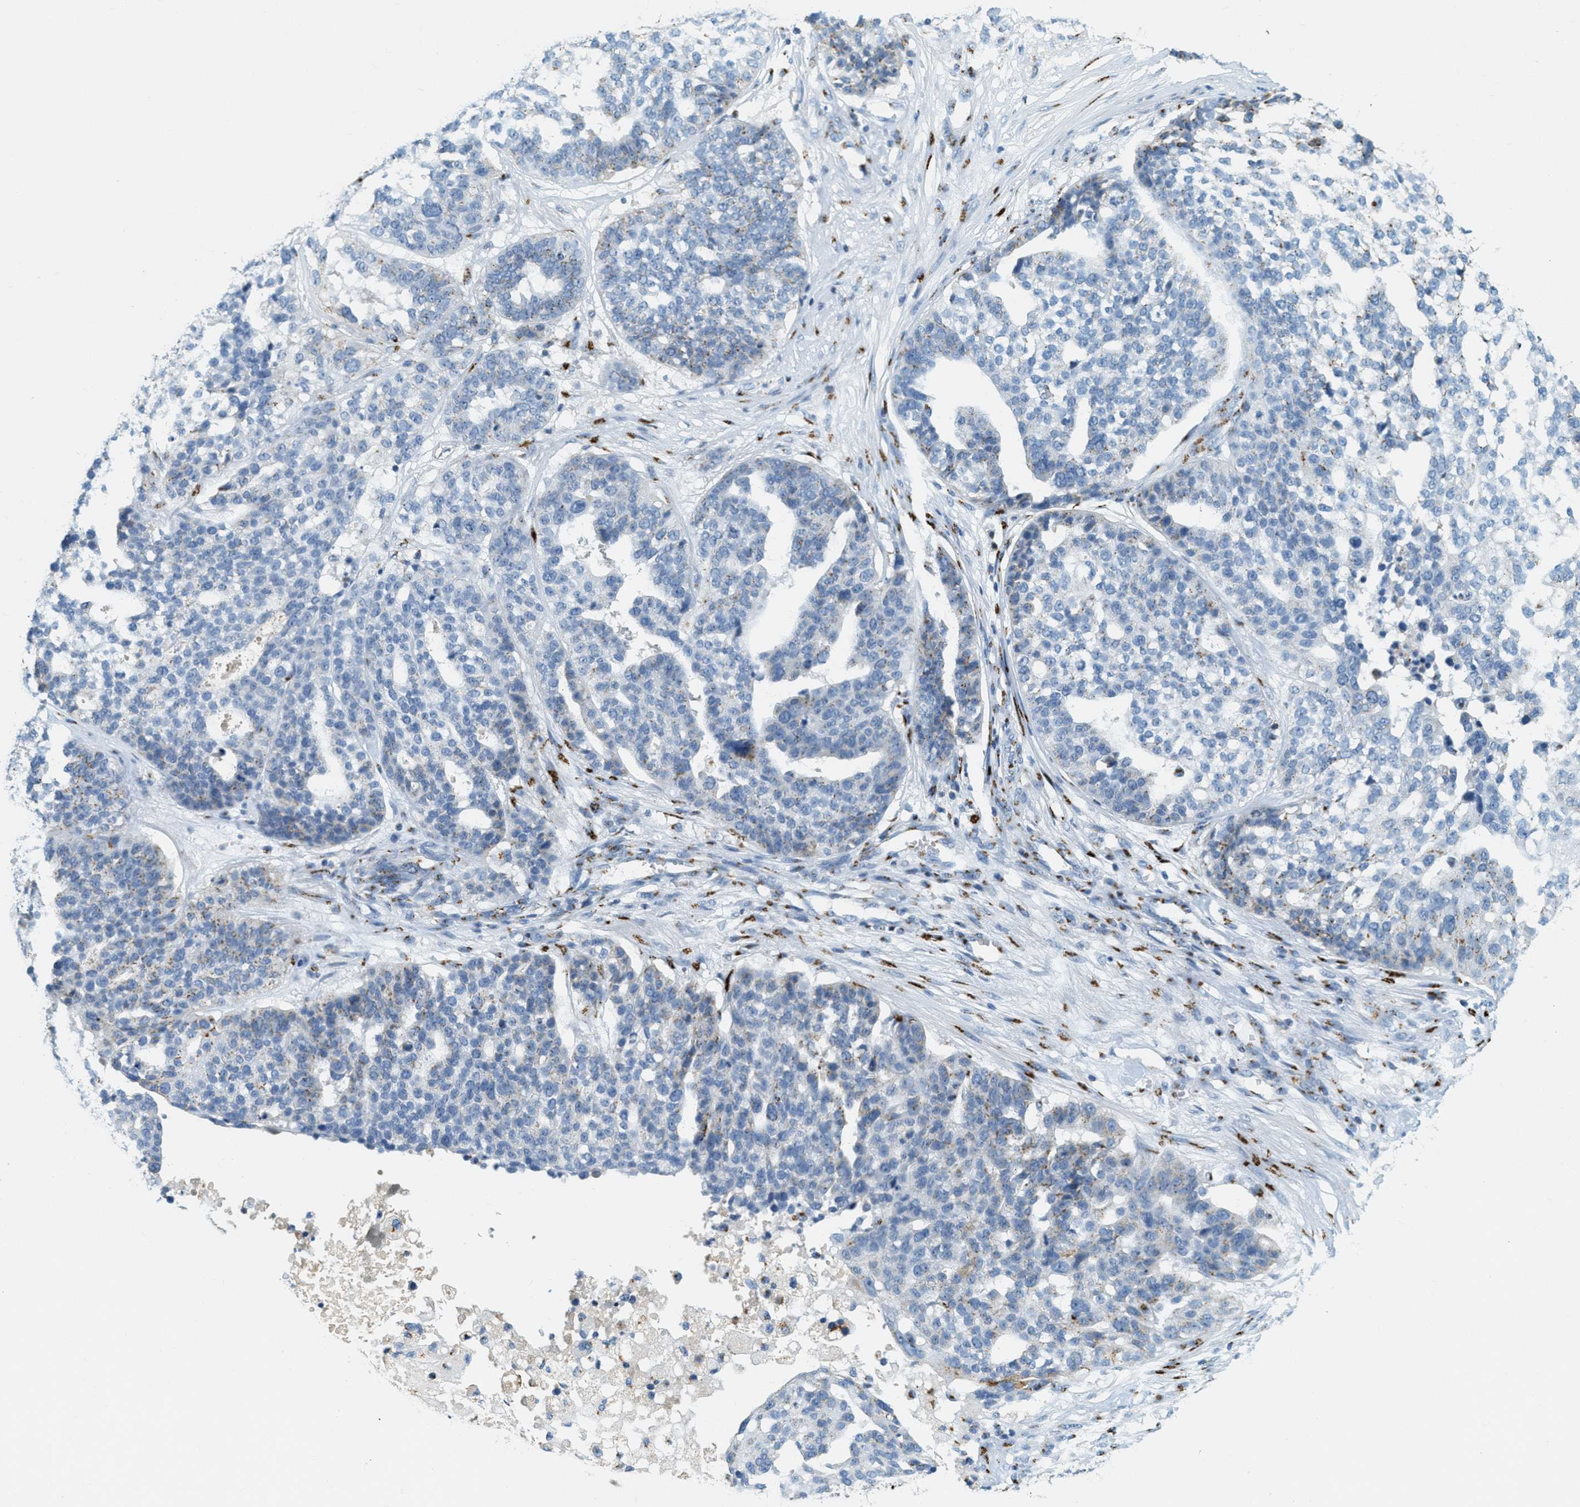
{"staining": {"intensity": "negative", "quantity": "none", "location": "none"}, "tissue": "ovarian cancer", "cell_type": "Tumor cells", "image_type": "cancer", "snomed": [{"axis": "morphology", "description": "Cystadenocarcinoma, serous, NOS"}, {"axis": "topography", "description": "Ovary"}], "caption": "Human ovarian serous cystadenocarcinoma stained for a protein using immunohistochemistry (IHC) demonstrates no expression in tumor cells.", "gene": "ENTPD4", "patient": {"sex": "female", "age": 59}}